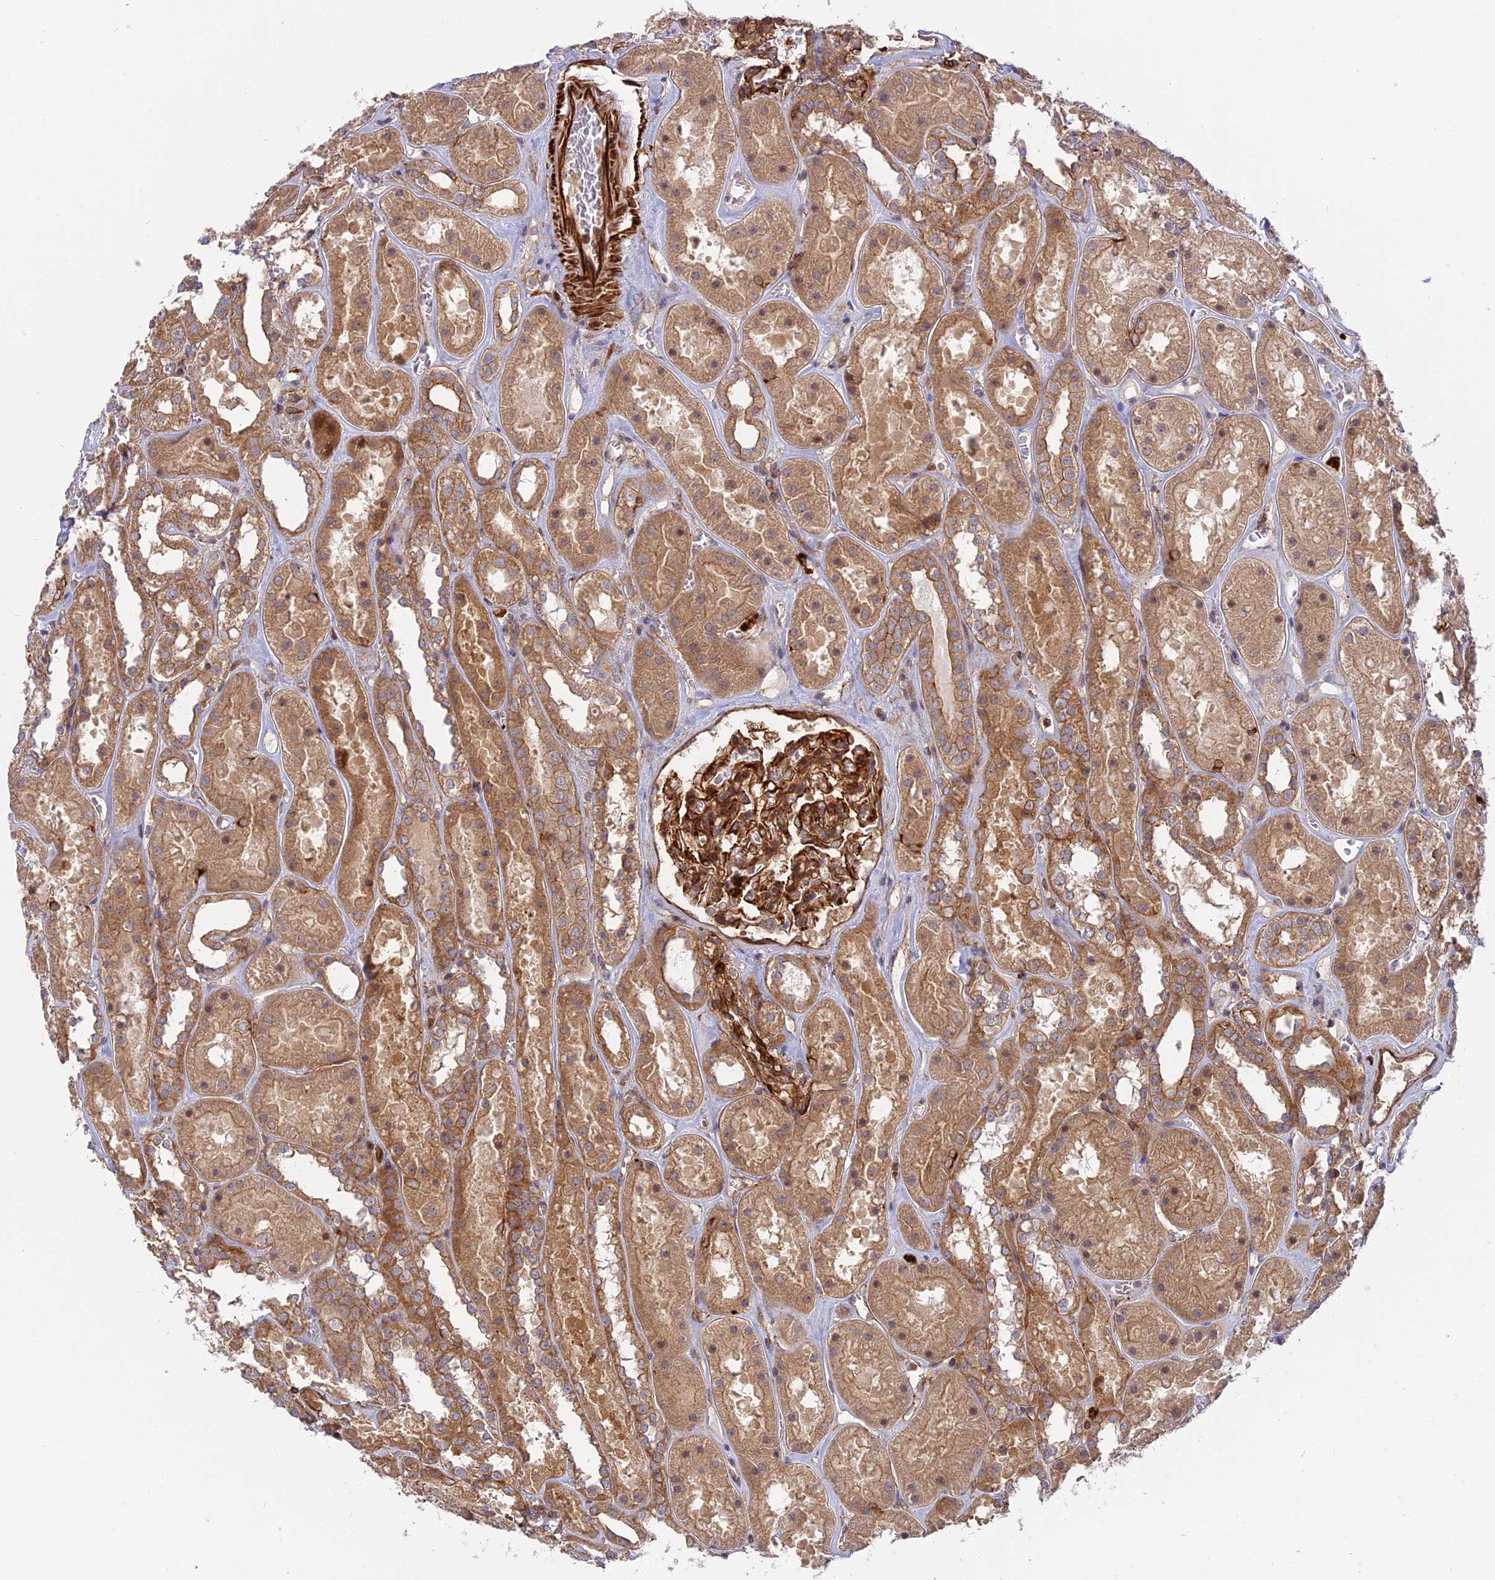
{"staining": {"intensity": "strong", "quantity": ">75%", "location": "cytoplasmic/membranous"}, "tissue": "kidney", "cell_type": "Cells in glomeruli", "image_type": "normal", "snomed": [{"axis": "morphology", "description": "Normal tissue, NOS"}, {"axis": "topography", "description": "Kidney"}], "caption": "Immunohistochemistry of normal kidney shows high levels of strong cytoplasmic/membranous staining in about >75% of cells in glomeruli.", "gene": "PHLDB3", "patient": {"sex": "female", "age": 41}}